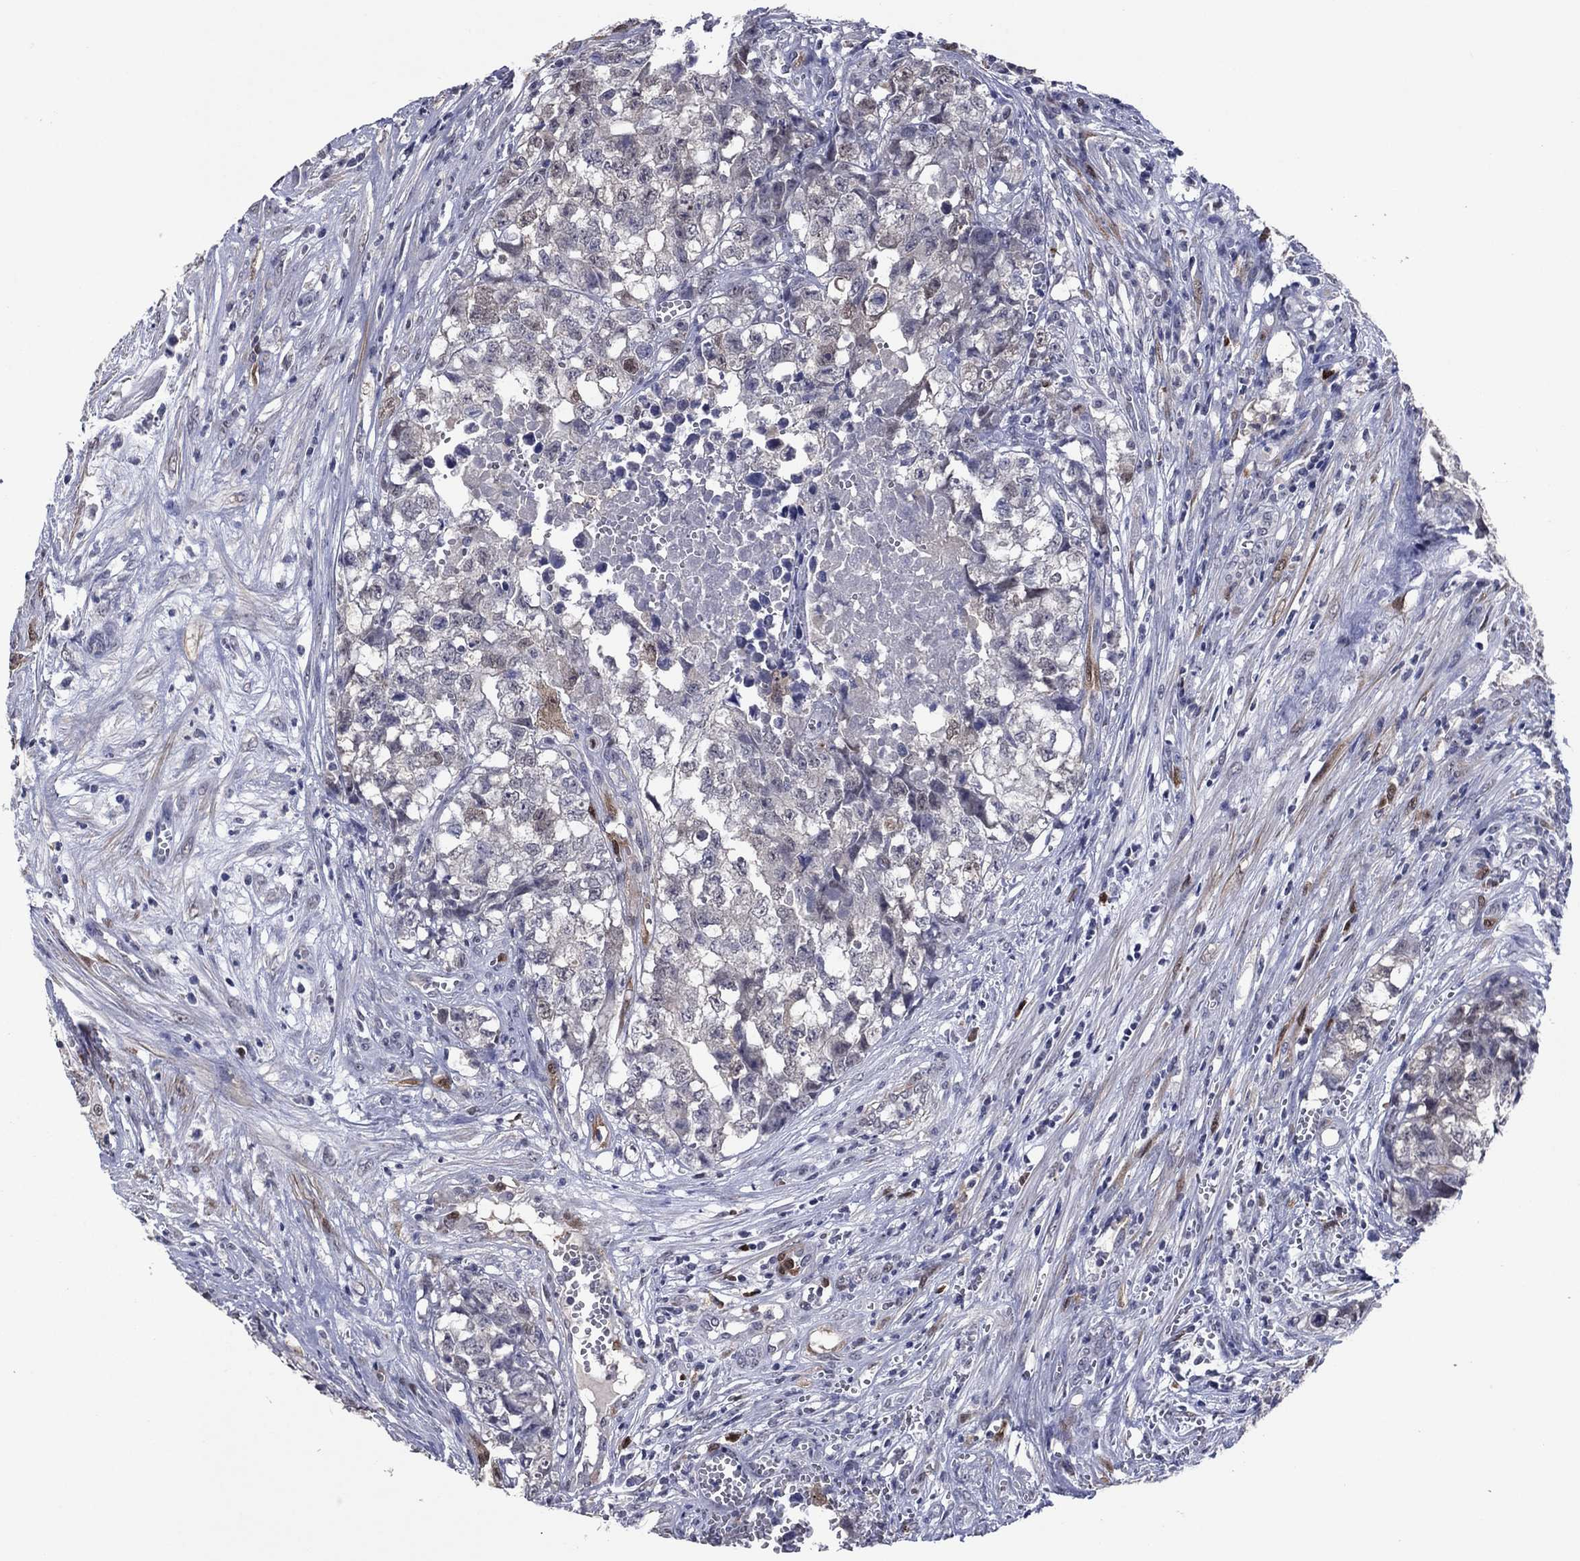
{"staining": {"intensity": "negative", "quantity": "none", "location": "none"}, "tissue": "testis cancer", "cell_type": "Tumor cells", "image_type": "cancer", "snomed": [{"axis": "morphology", "description": "Seminoma, NOS"}, {"axis": "morphology", "description": "Carcinoma, Embryonal, NOS"}, {"axis": "topography", "description": "Testis"}], "caption": "Immunohistochemistry micrograph of human testis cancer stained for a protein (brown), which exhibits no staining in tumor cells.", "gene": "TYMS", "patient": {"sex": "male", "age": 22}}